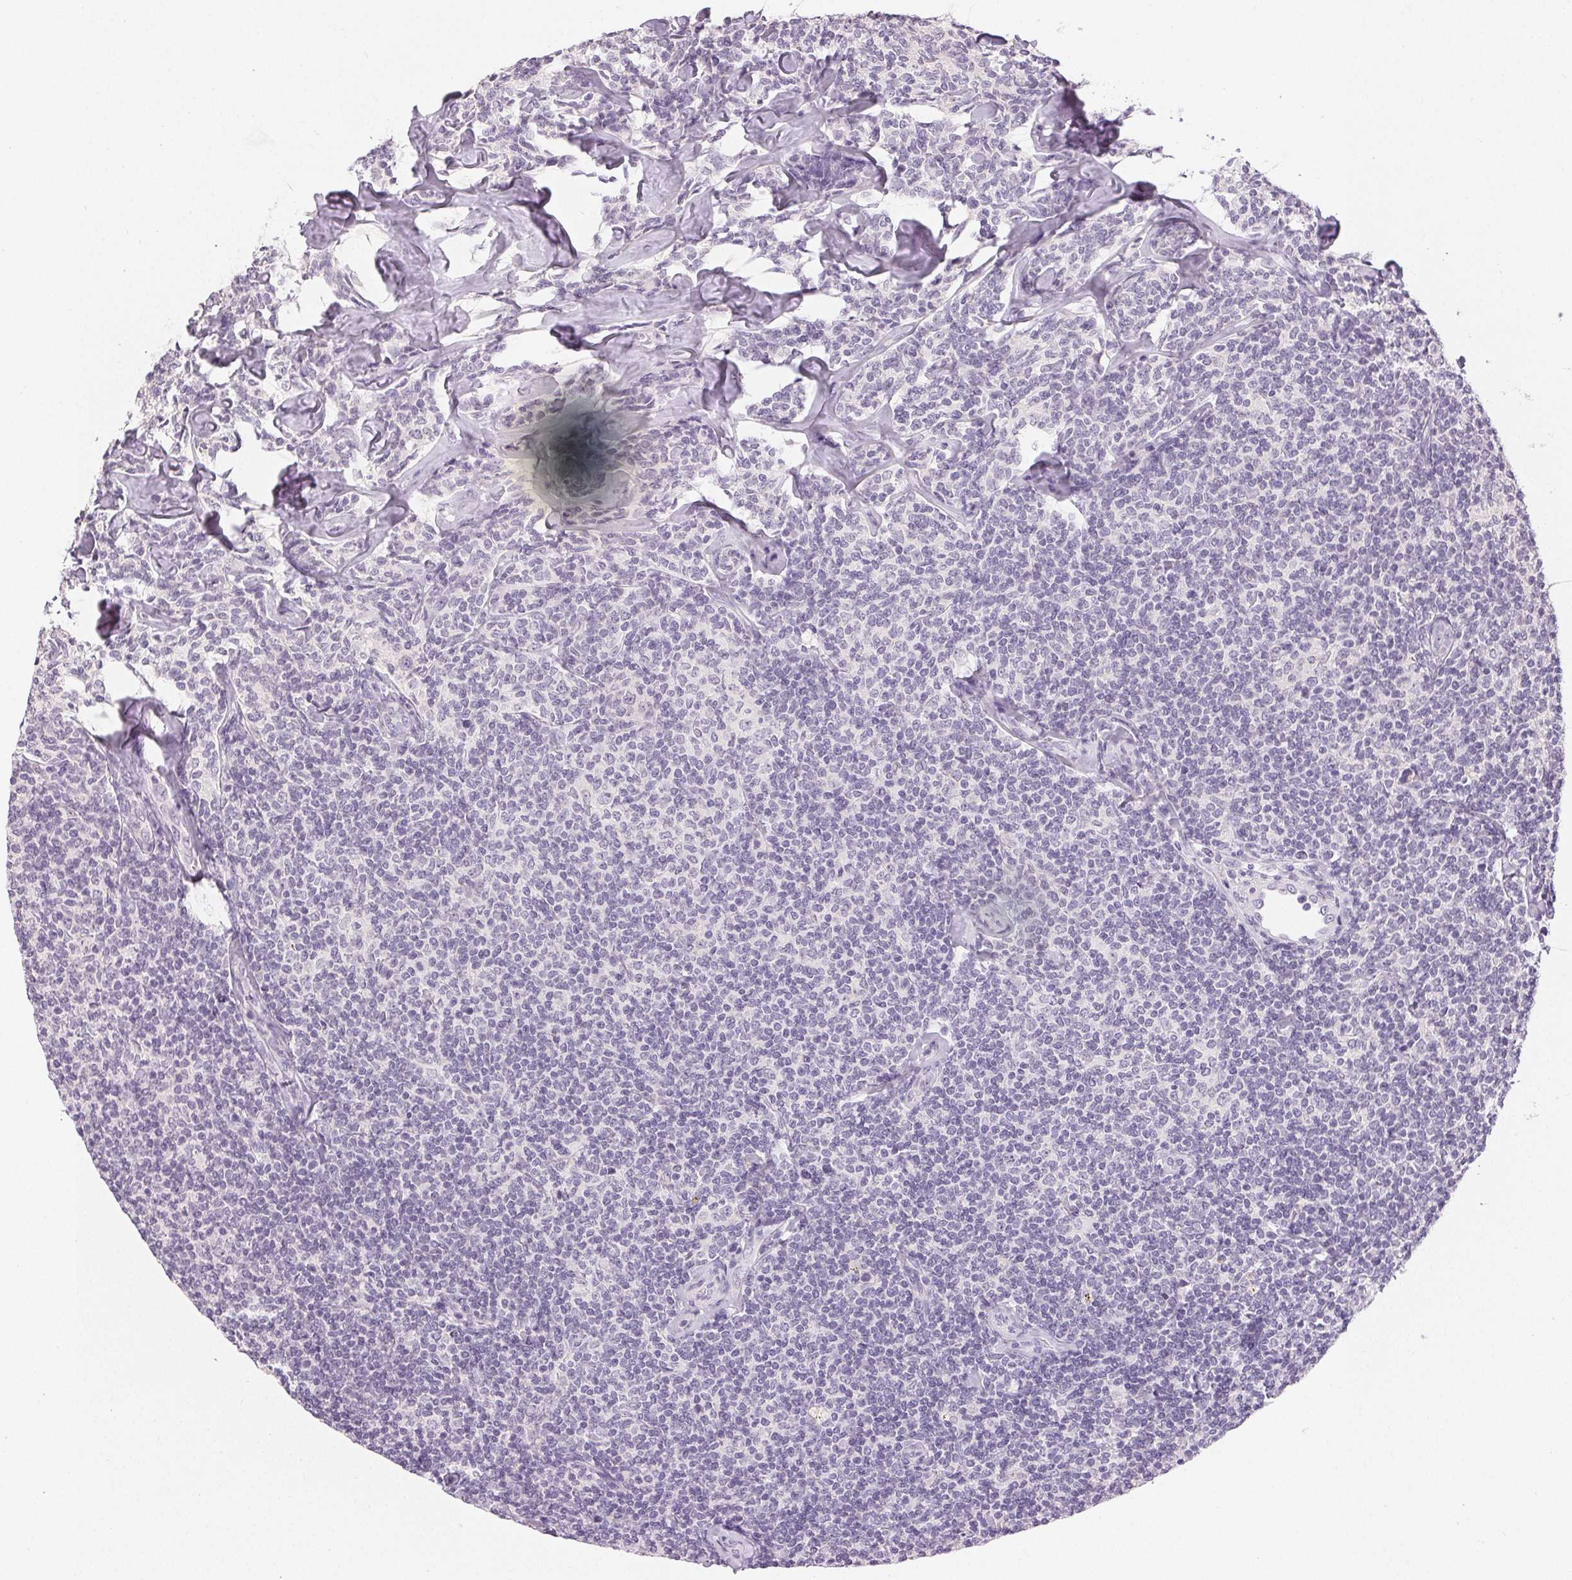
{"staining": {"intensity": "negative", "quantity": "none", "location": "none"}, "tissue": "lymphoma", "cell_type": "Tumor cells", "image_type": "cancer", "snomed": [{"axis": "morphology", "description": "Malignant lymphoma, non-Hodgkin's type, Low grade"}, {"axis": "topography", "description": "Lymph node"}], "caption": "Image shows no significant protein expression in tumor cells of lymphoma.", "gene": "SFTPD", "patient": {"sex": "female", "age": 56}}